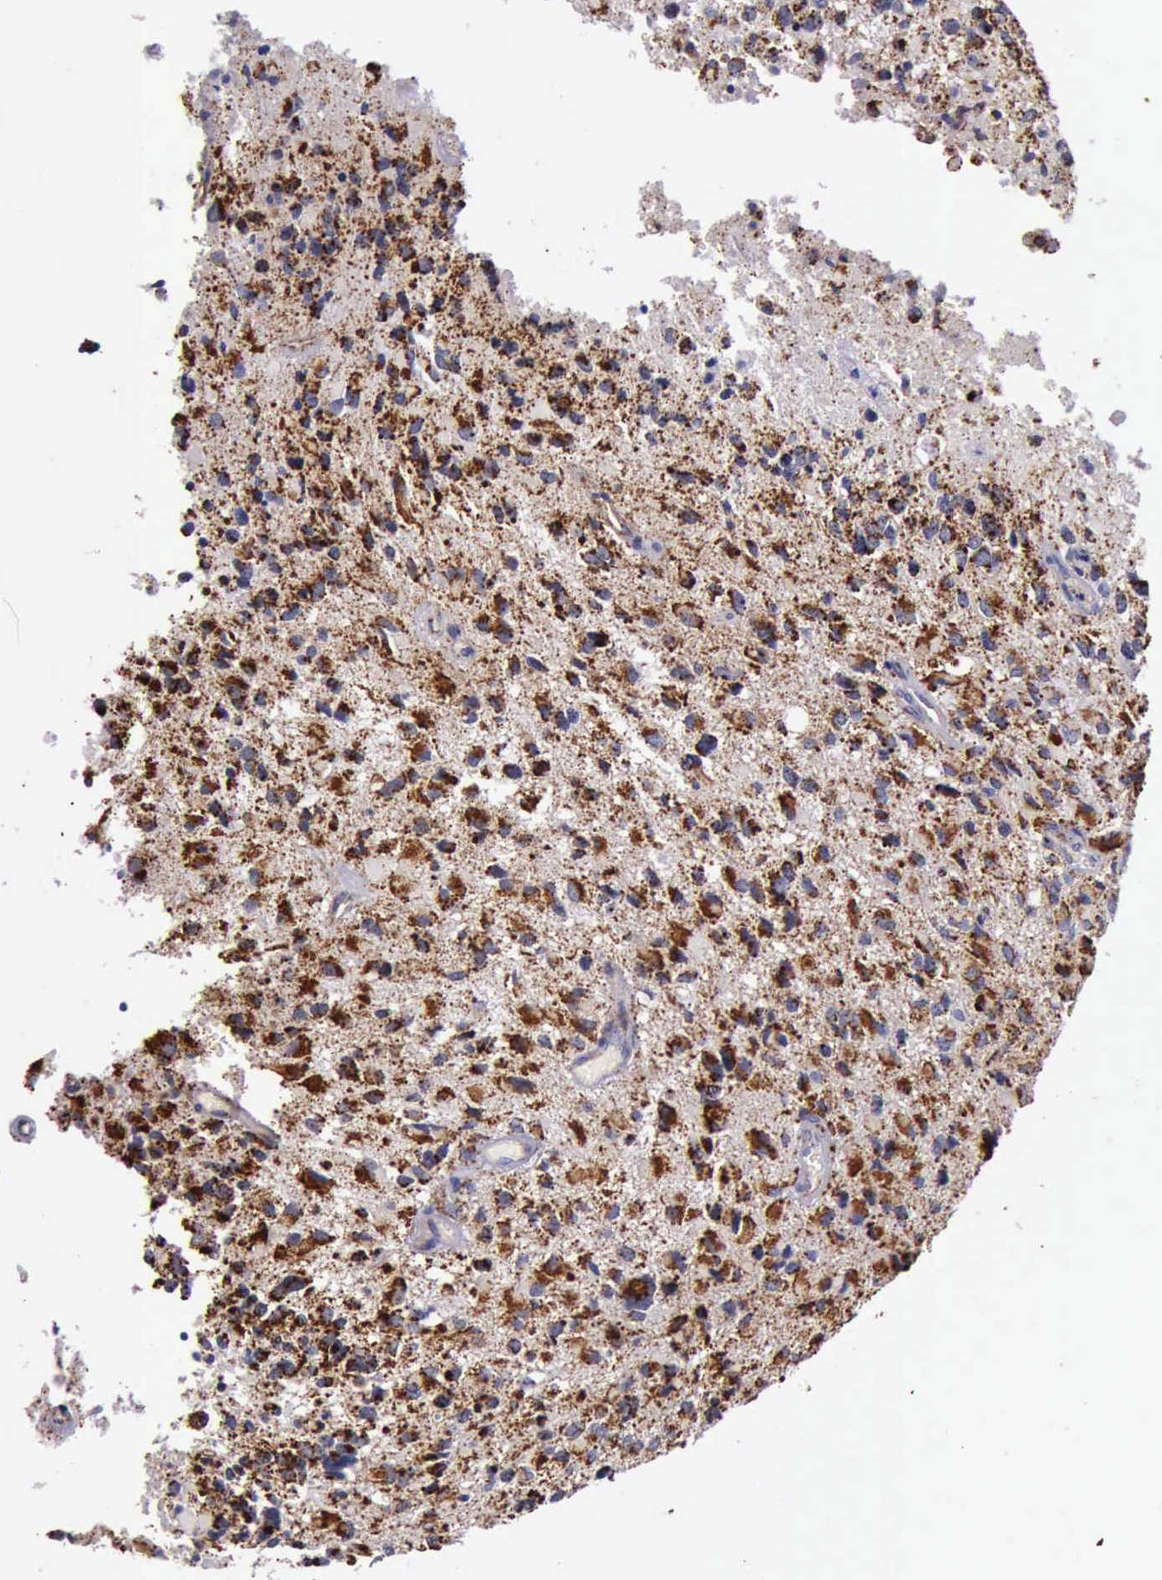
{"staining": {"intensity": "moderate", "quantity": ">75%", "location": "cytoplasmic/membranous"}, "tissue": "glioma", "cell_type": "Tumor cells", "image_type": "cancer", "snomed": [{"axis": "morphology", "description": "Glioma, malignant, High grade"}, {"axis": "topography", "description": "Brain"}], "caption": "Human malignant glioma (high-grade) stained with a protein marker demonstrates moderate staining in tumor cells.", "gene": "TXN2", "patient": {"sex": "male", "age": 69}}